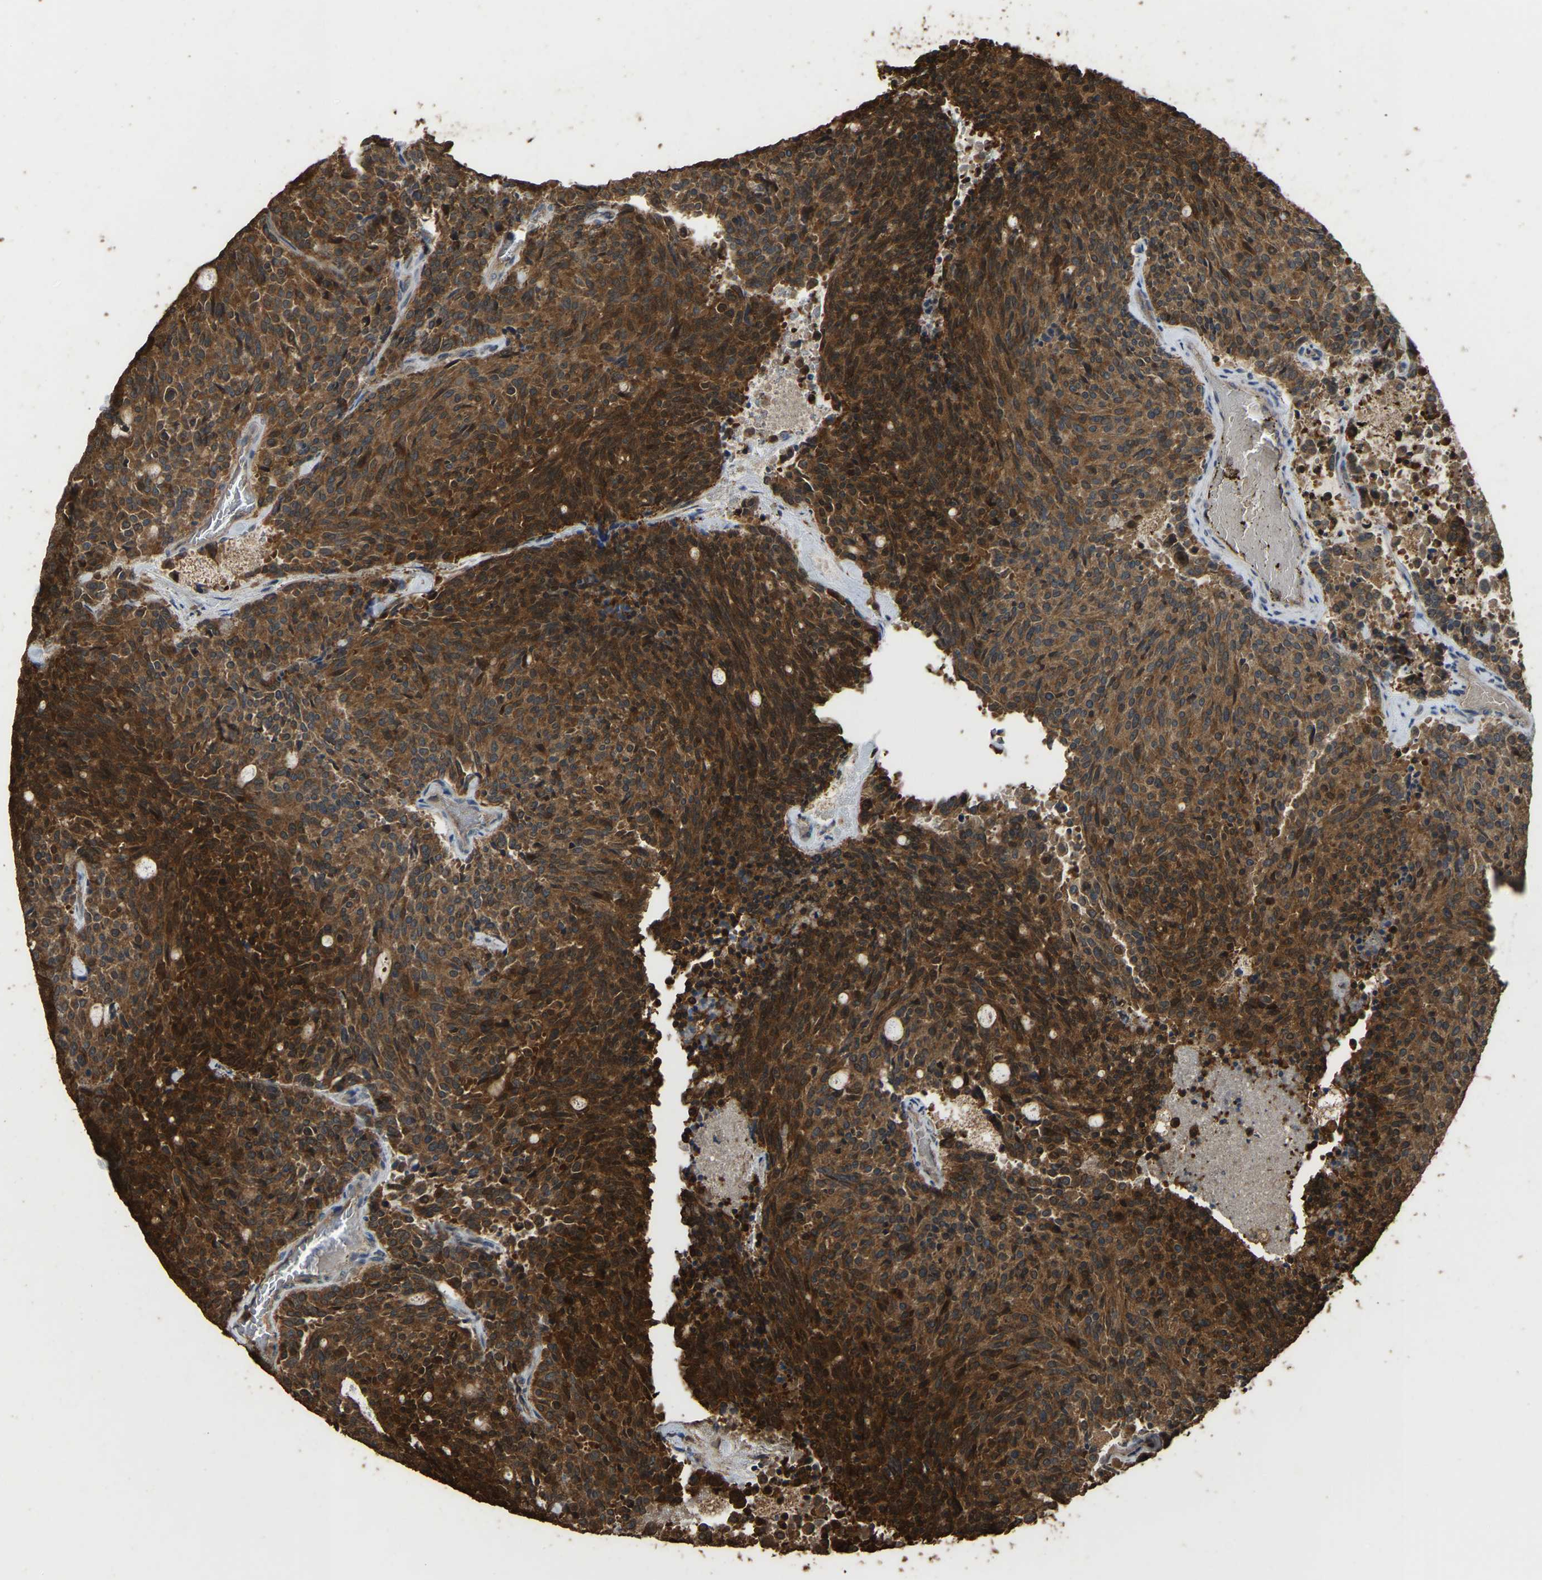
{"staining": {"intensity": "strong", "quantity": ">75%", "location": "cytoplasmic/membranous"}, "tissue": "carcinoid", "cell_type": "Tumor cells", "image_type": "cancer", "snomed": [{"axis": "morphology", "description": "Carcinoid, malignant, NOS"}, {"axis": "topography", "description": "Pancreas"}], "caption": "IHC of human carcinoid (malignant) demonstrates high levels of strong cytoplasmic/membranous expression in about >75% of tumor cells.", "gene": "FHIT", "patient": {"sex": "female", "age": 54}}